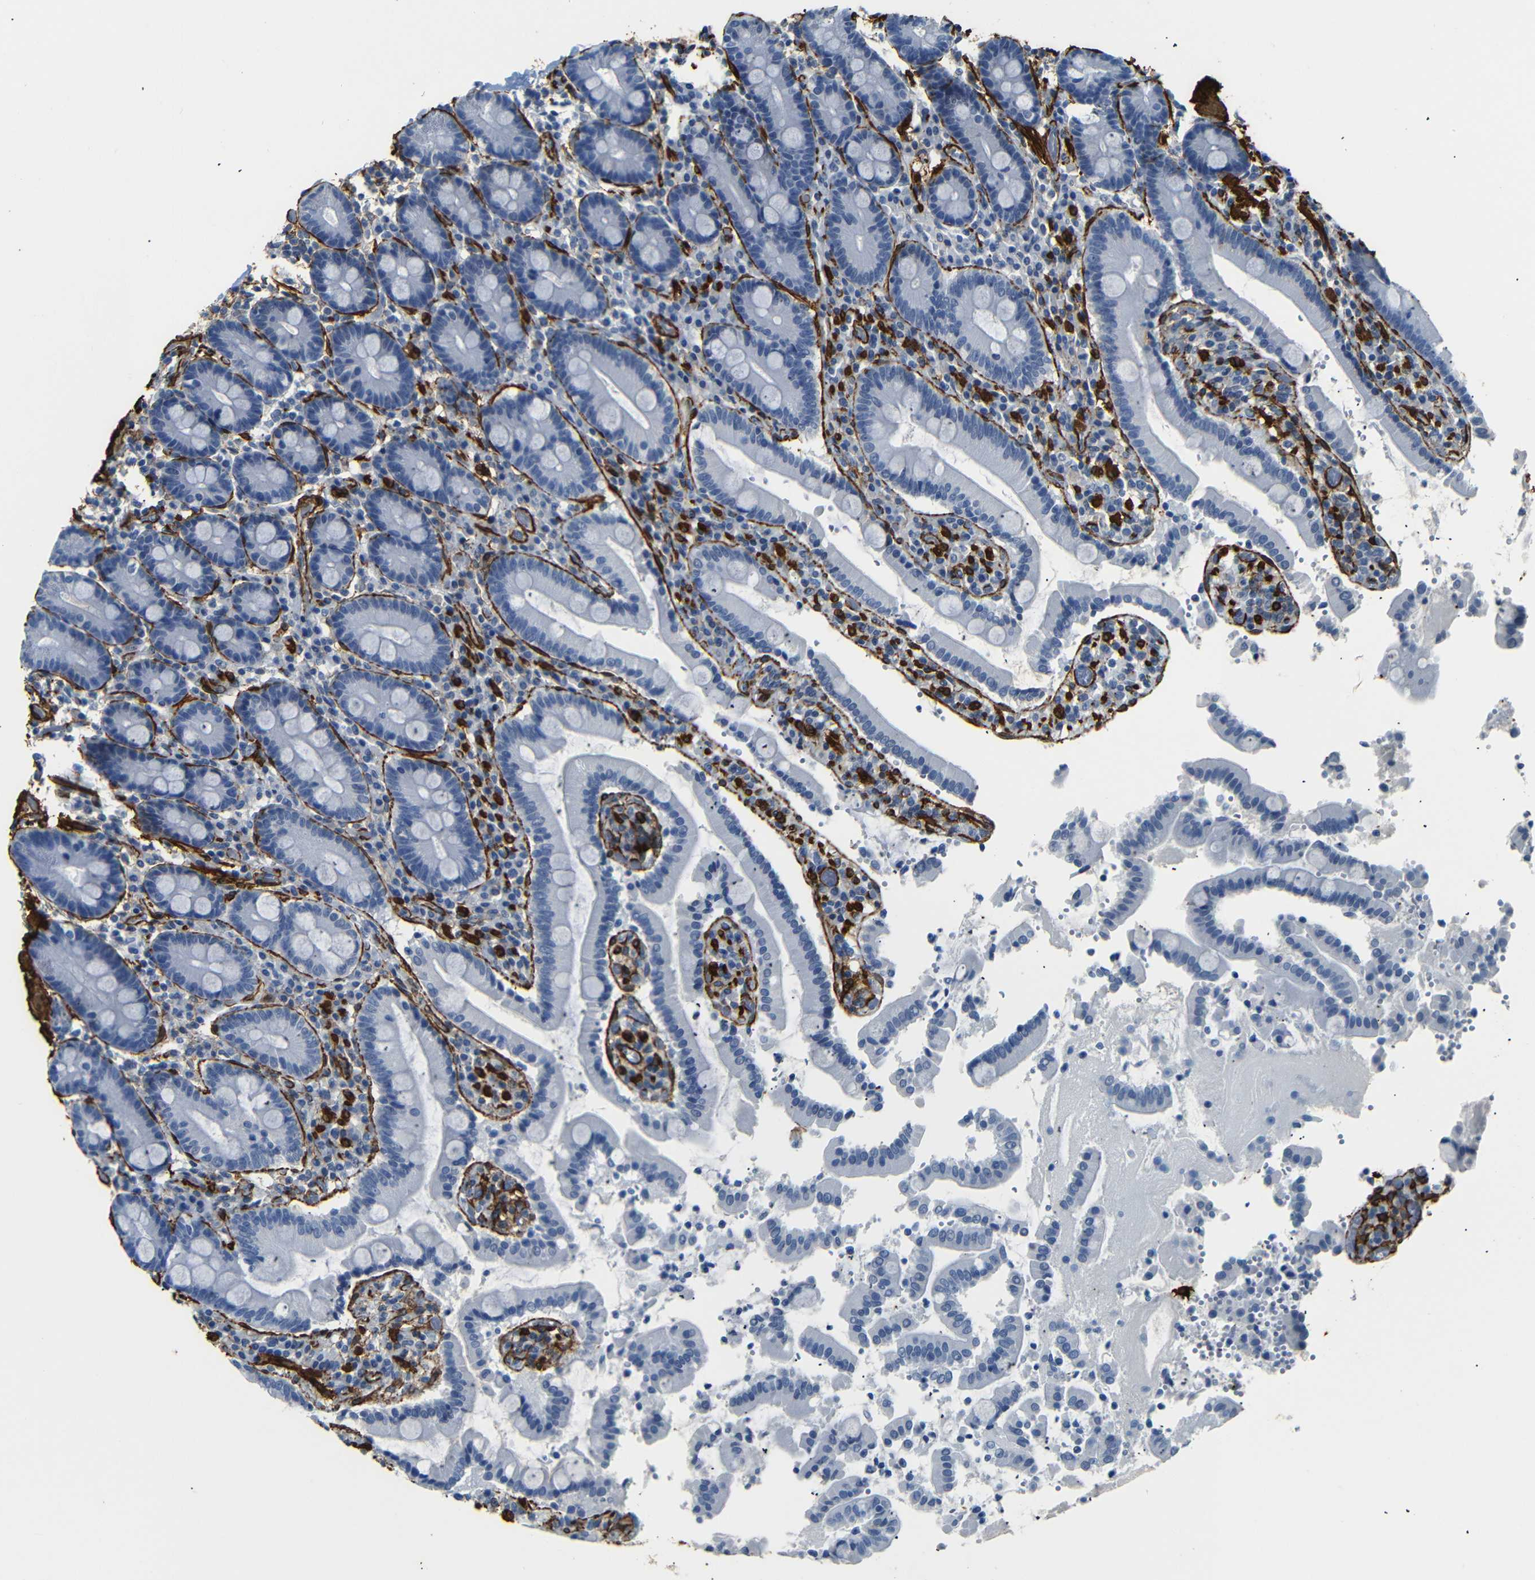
{"staining": {"intensity": "negative", "quantity": "none", "location": "none"}, "tissue": "duodenum", "cell_type": "Glandular cells", "image_type": "normal", "snomed": [{"axis": "morphology", "description": "Normal tissue, NOS"}, {"axis": "topography", "description": "Small intestine, NOS"}], "caption": "Immunohistochemistry of unremarkable duodenum shows no expression in glandular cells. (Brightfield microscopy of DAB IHC at high magnification).", "gene": "ACTA2", "patient": {"sex": "female", "age": 71}}